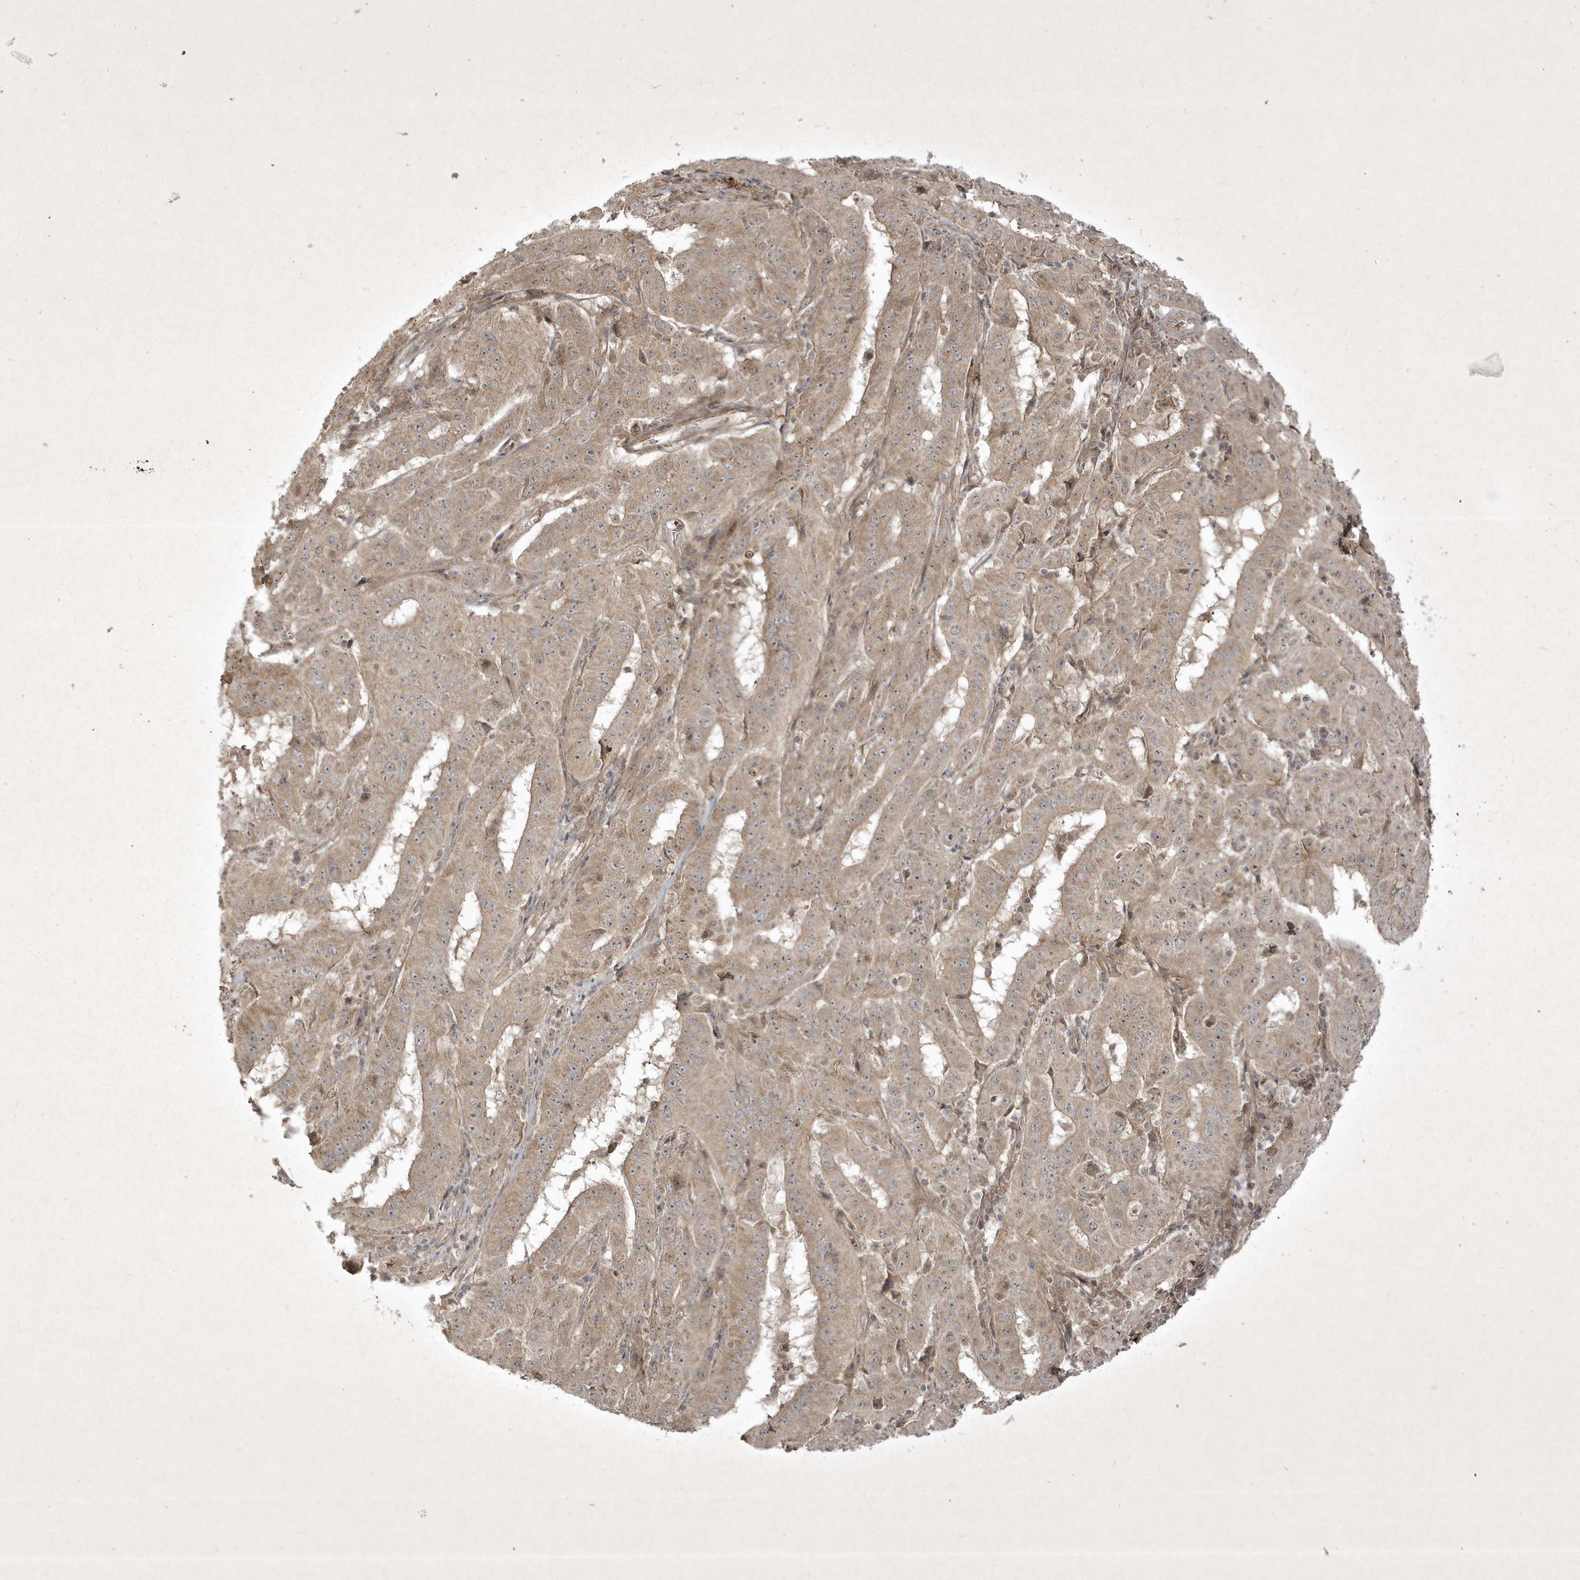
{"staining": {"intensity": "weak", "quantity": ">75%", "location": "cytoplasmic/membranous"}, "tissue": "pancreatic cancer", "cell_type": "Tumor cells", "image_type": "cancer", "snomed": [{"axis": "morphology", "description": "Adenocarcinoma, NOS"}, {"axis": "topography", "description": "Pancreas"}], "caption": "Pancreatic adenocarcinoma stained for a protein (brown) displays weak cytoplasmic/membranous positive expression in approximately >75% of tumor cells.", "gene": "FAM83C", "patient": {"sex": "male", "age": 63}}